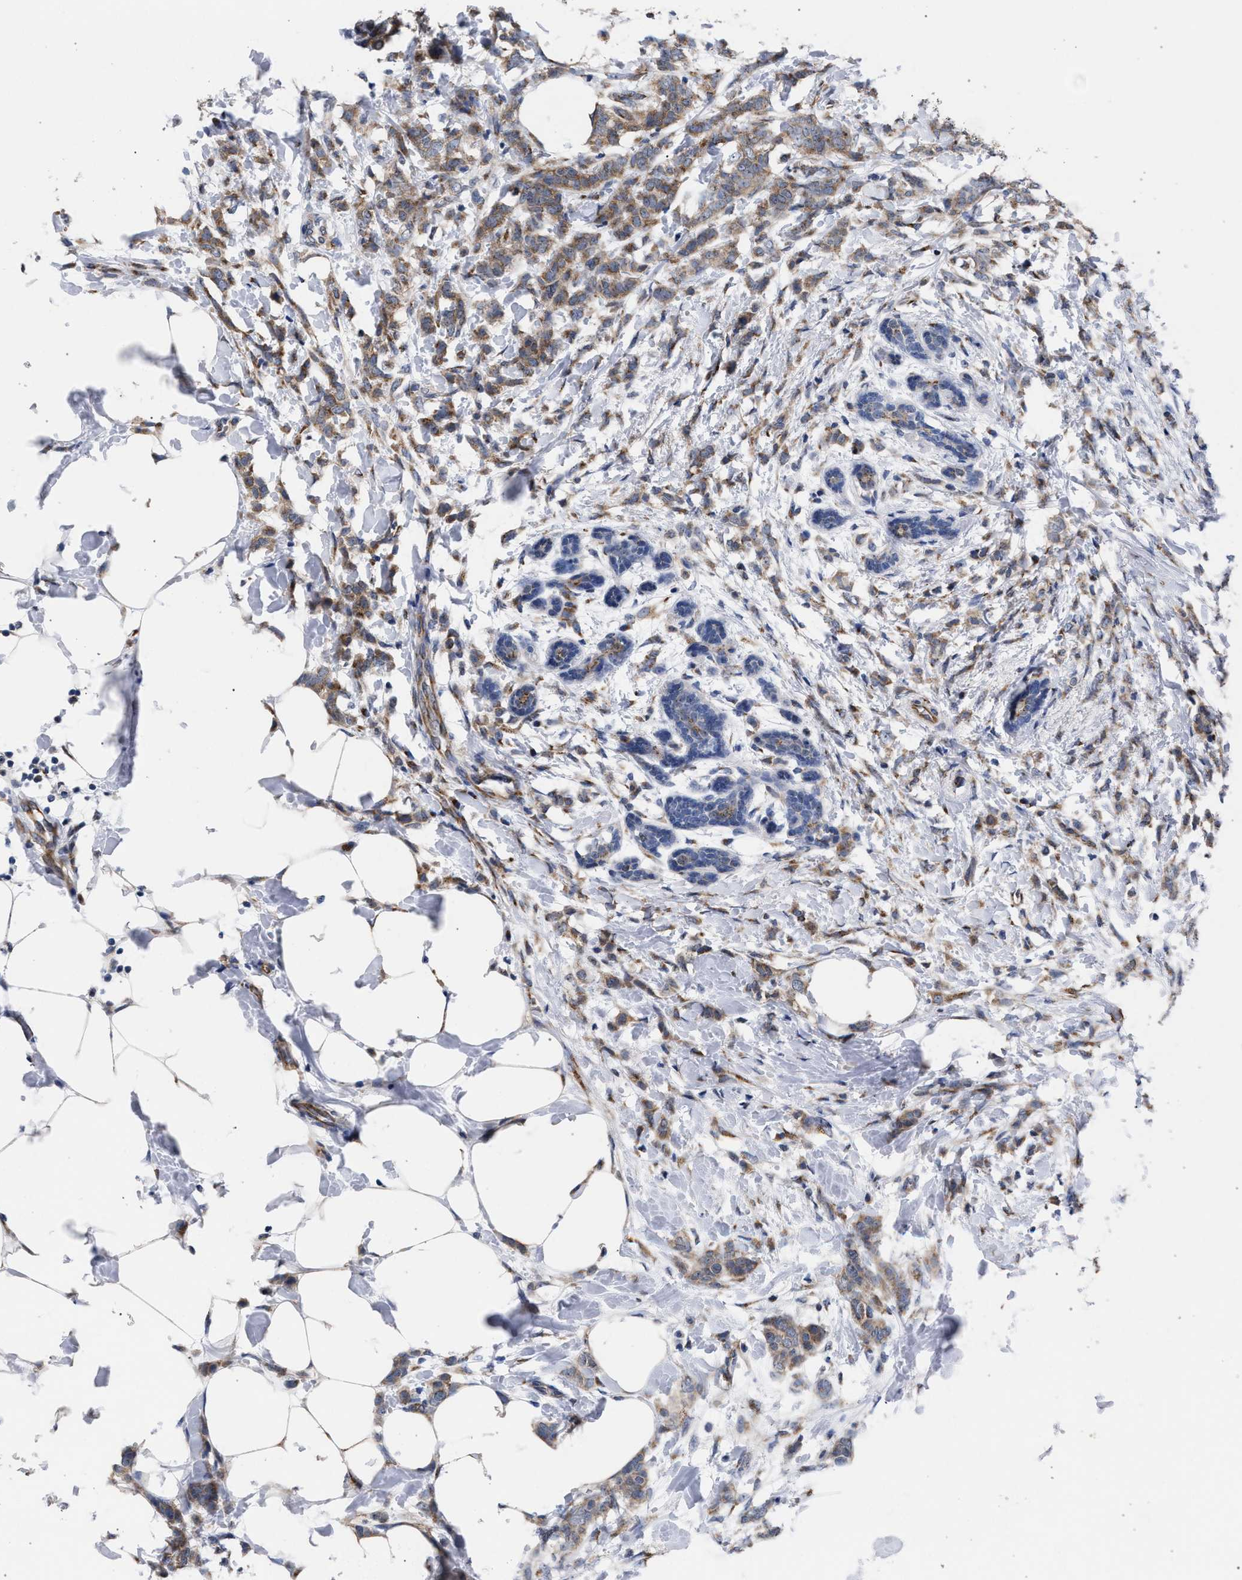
{"staining": {"intensity": "moderate", "quantity": ">75%", "location": "cytoplasmic/membranous"}, "tissue": "breast cancer", "cell_type": "Tumor cells", "image_type": "cancer", "snomed": [{"axis": "morphology", "description": "Lobular carcinoma, in situ"}, {"axis": "morphology", "description": "Lobular carcinoma"}, {"axis": "topography", "description": "Breast"}], "caption": "Protein staining of breast cancer (lobular carcinoma) tissue reveals moderate cytoplasmic/membranous staining in approximately >75% of tumor cells. (DAB IHC with brightfield microscopy, high magnification).", "gene": "GOLGA2", "patient": {"sex": "female", "age": 41}}